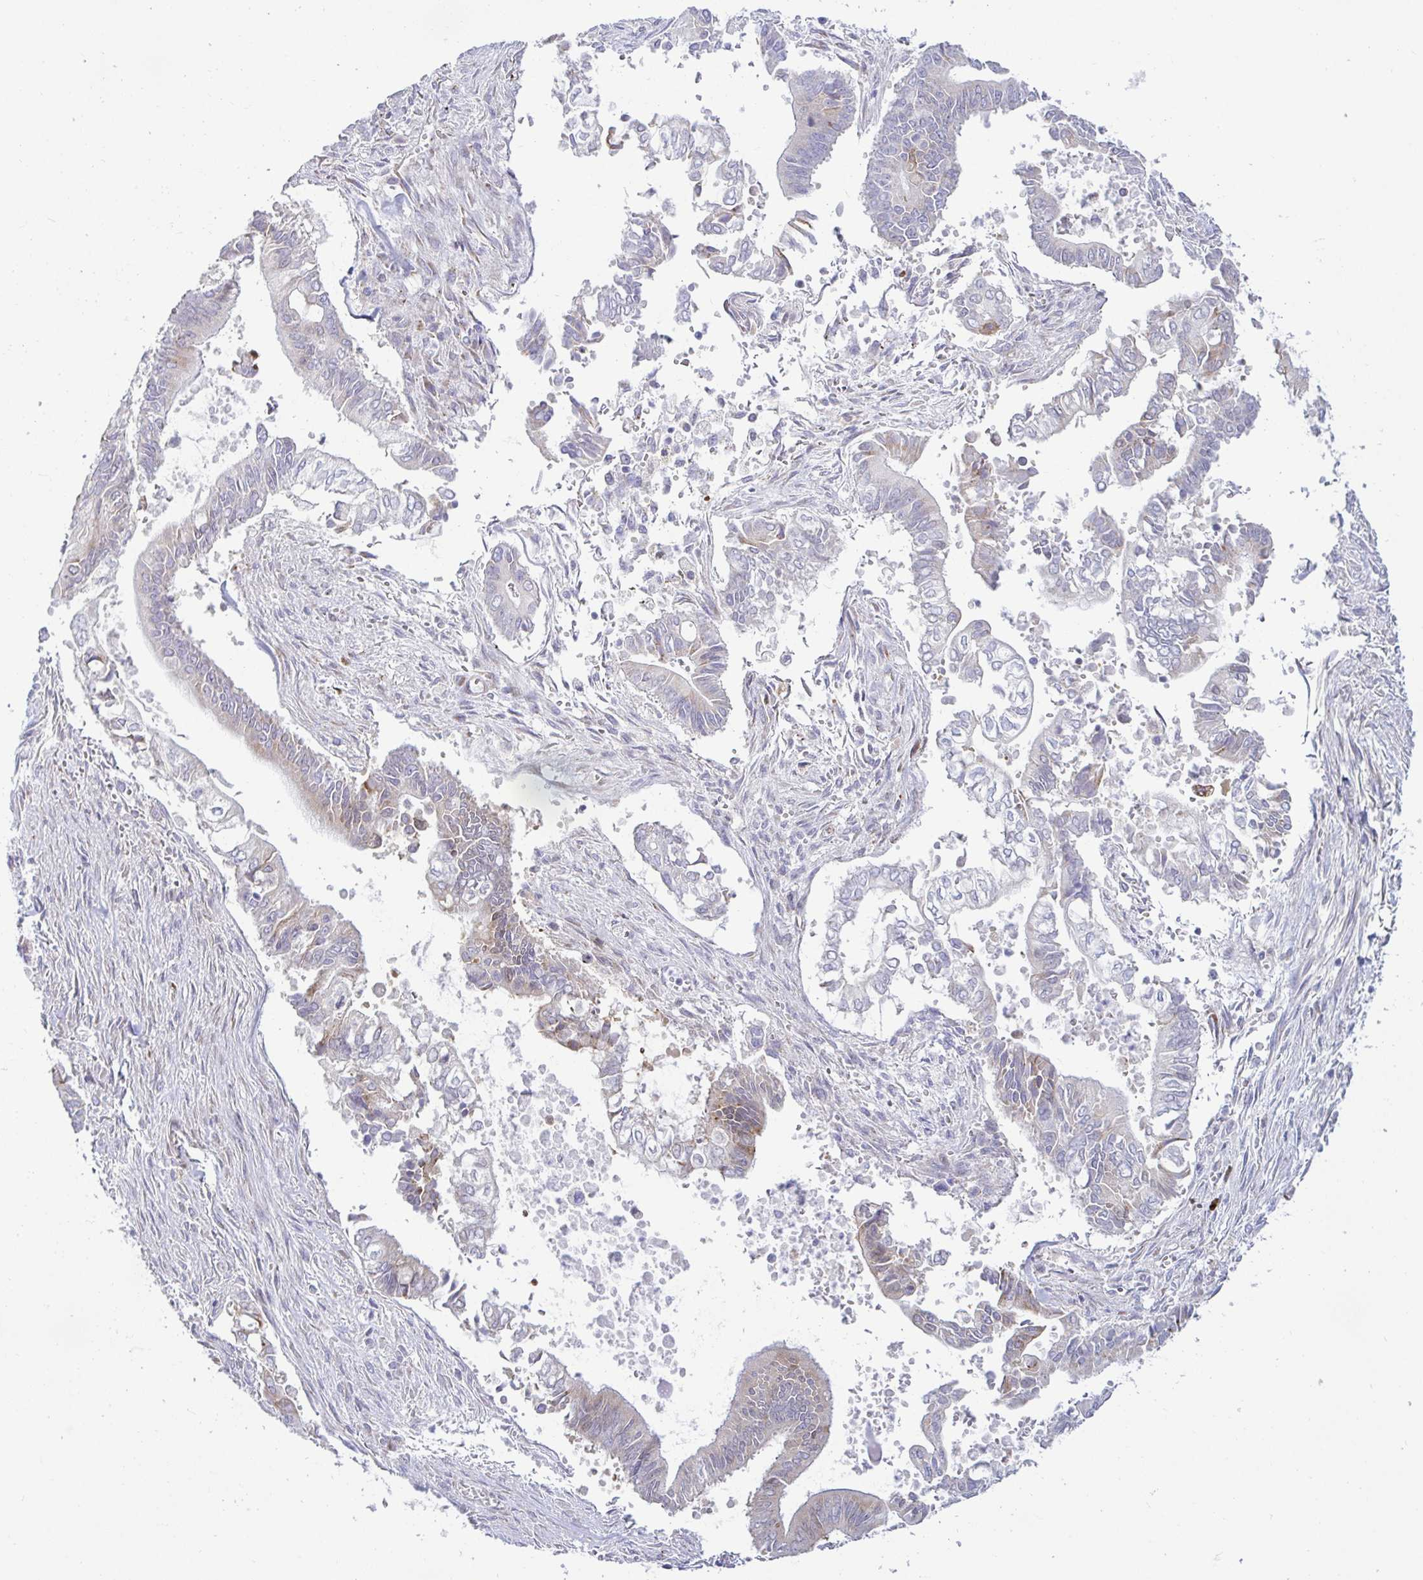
{"staining": {"intensity": "weak", "quantity": "<25%", "location": "cytoplasmic/membranous"}, "tissue": "pancreatic cancer", "cell_type": "Tumor cells", "image_type": "cancer", "snomed": [{"axis": "morphology", "description": "Adenocarcinoma, NOS"}, {"axis": "topography", "description": "Pancreas"}], "caption": "Micrograph shows no protein expression in tumor cells of pancreatic adenocarcinoma tissue.", "gene": "TFPI2", "patient": {"sex": "male", "age": 68}}